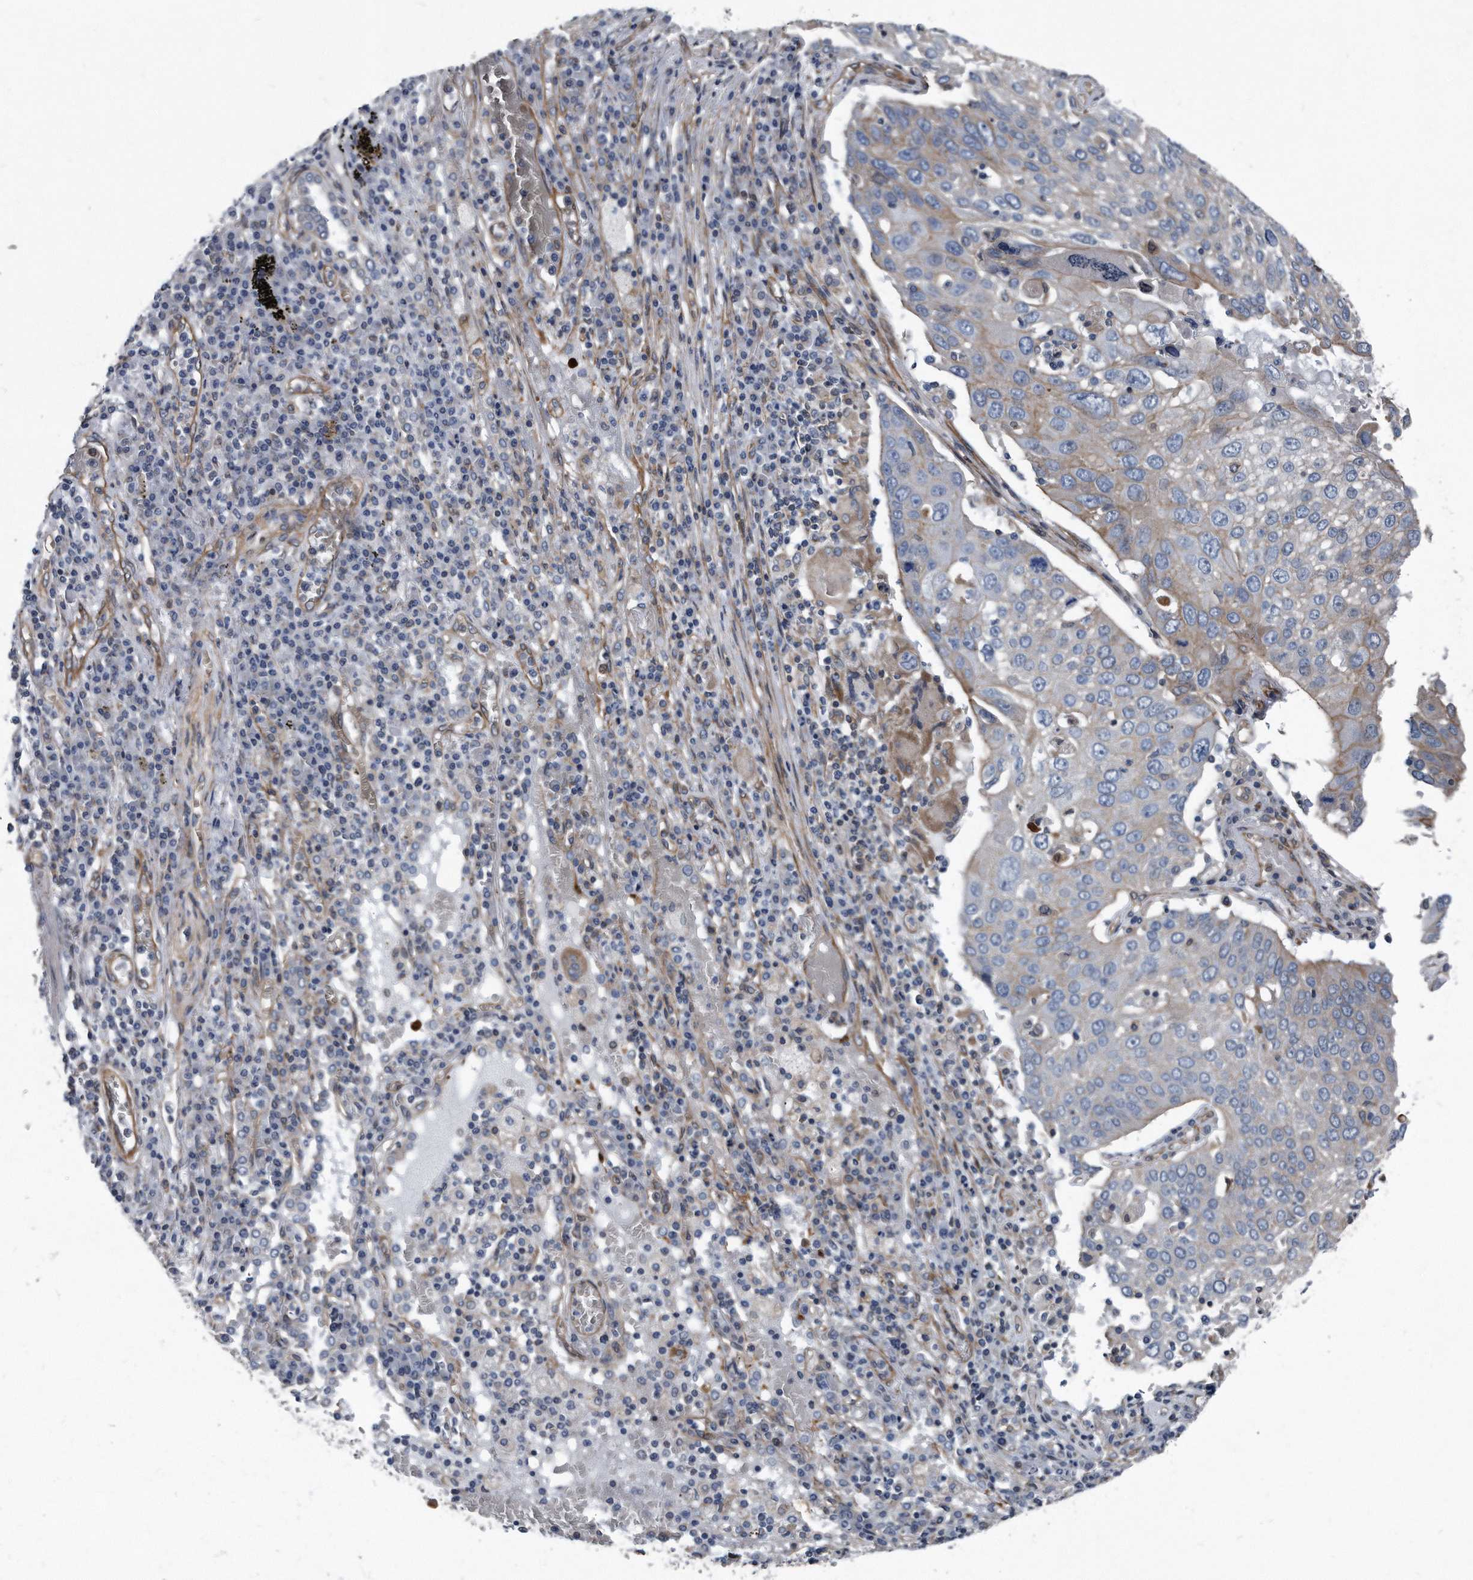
{"staining": {"intensity": "weak", "quantity": "<25%", "location": "cytoplasmic/membranous"}, "tissue": "lung cancer", "cell_type": "Tumor cells", "image_type": "cancer", "snomed": [{"axis": "morphology", "description": "Squamous cell carcinoma, NOS"}, {"axis": "topography", "description": "Lung"}], "caption": "Tumor cells are negative for brown protein staining in lung cancer. Brightfield microscopy of IHC stained with DAB (brown) and hematoxylin (blue), captured at high magnification.", "gene": "PLEC", "patient": {"sex": "male", "age": 65}}